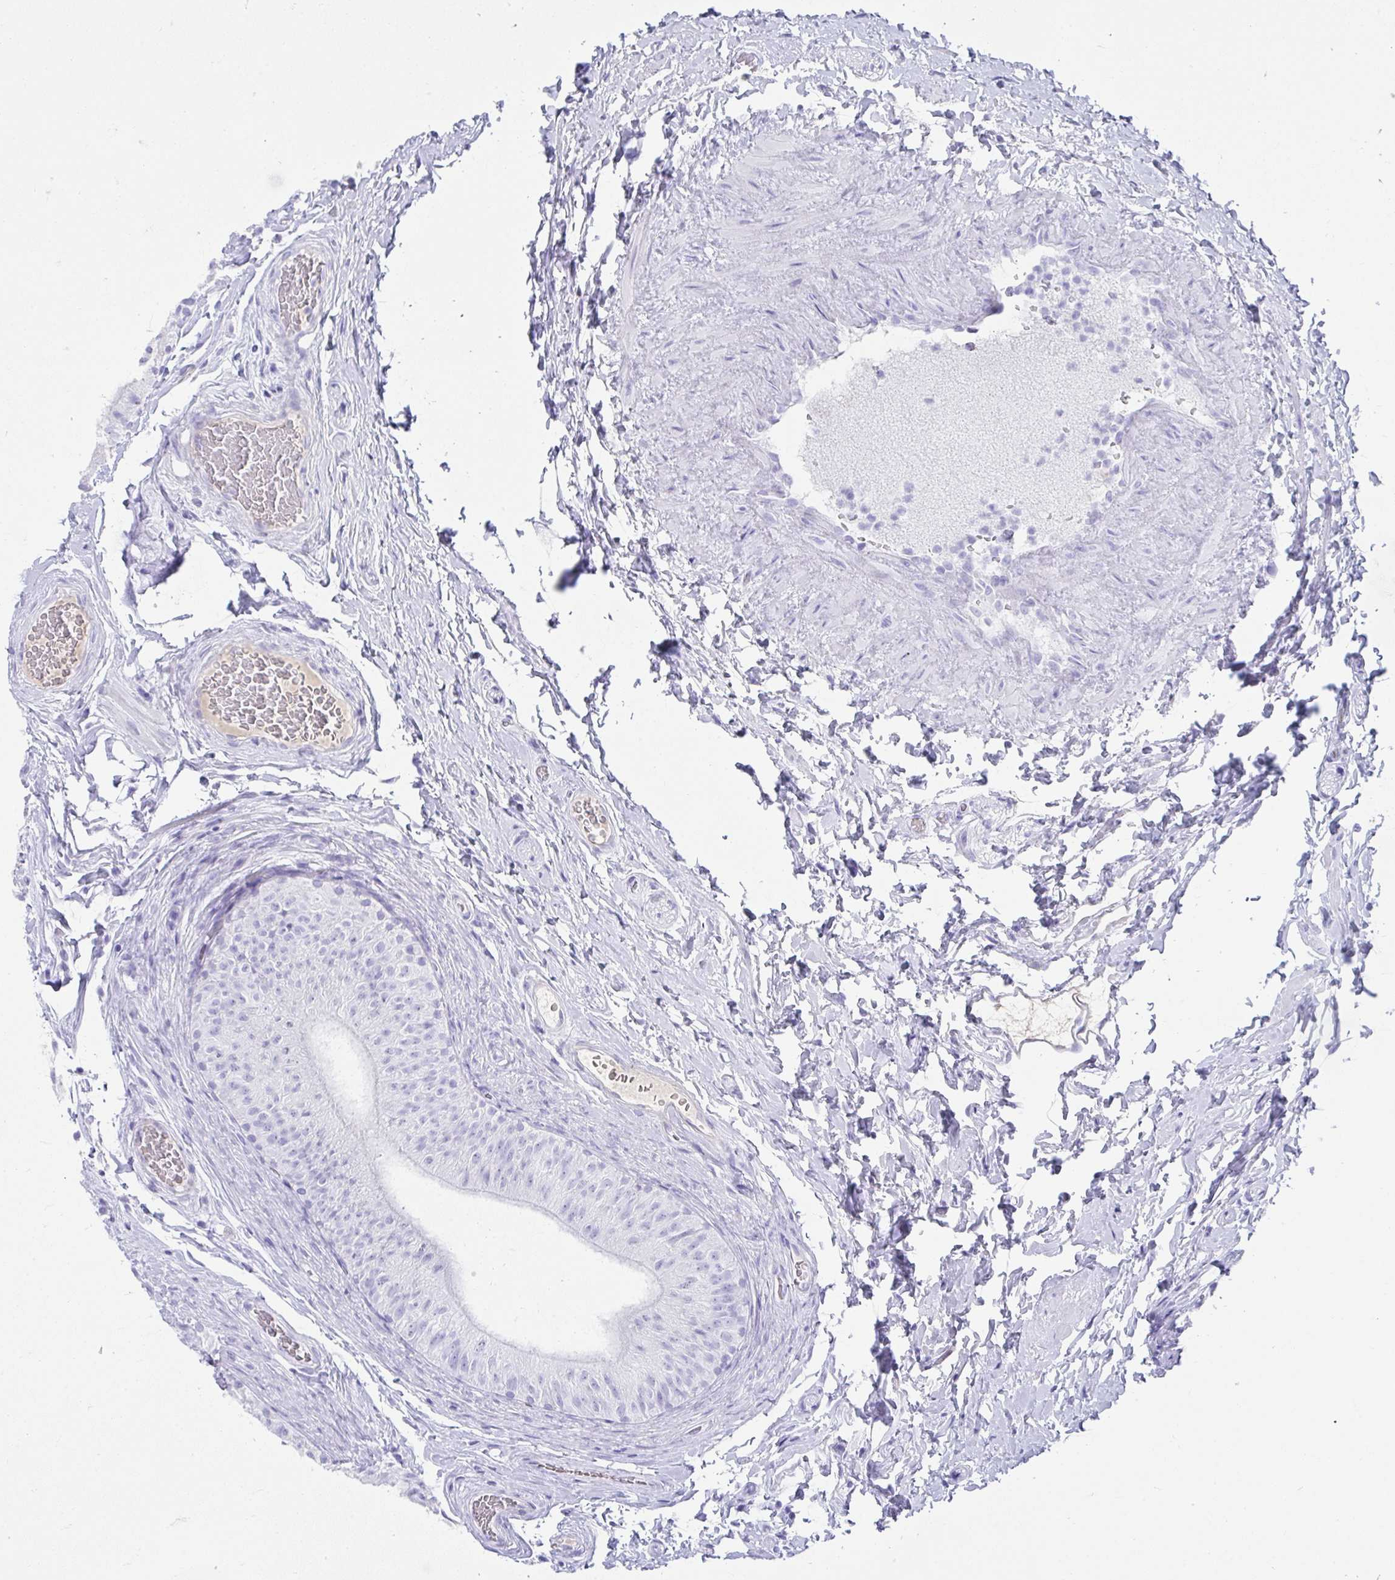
{"staining": {"intensity": "negative", "quantity": "none", "location": "none"}, "tissue": "epididymis", "cell_type": "Glandular cells", "image_type": "normal", "snomed": [{"axis": "morphology", "description": "Normal tissue, NOS"}, {"axis": "topography", "description": "Epididymis, spermatic cord, NOS"}, {"axis": "topography", "description": "Epididymis"}], "caption": "This is an immunohistochemistry histopathology image of unremarkable human epididymis. There is no staining in glandular cells.", "gene": "TNNT1", "patient": {"sex": "male", "age": 31}}